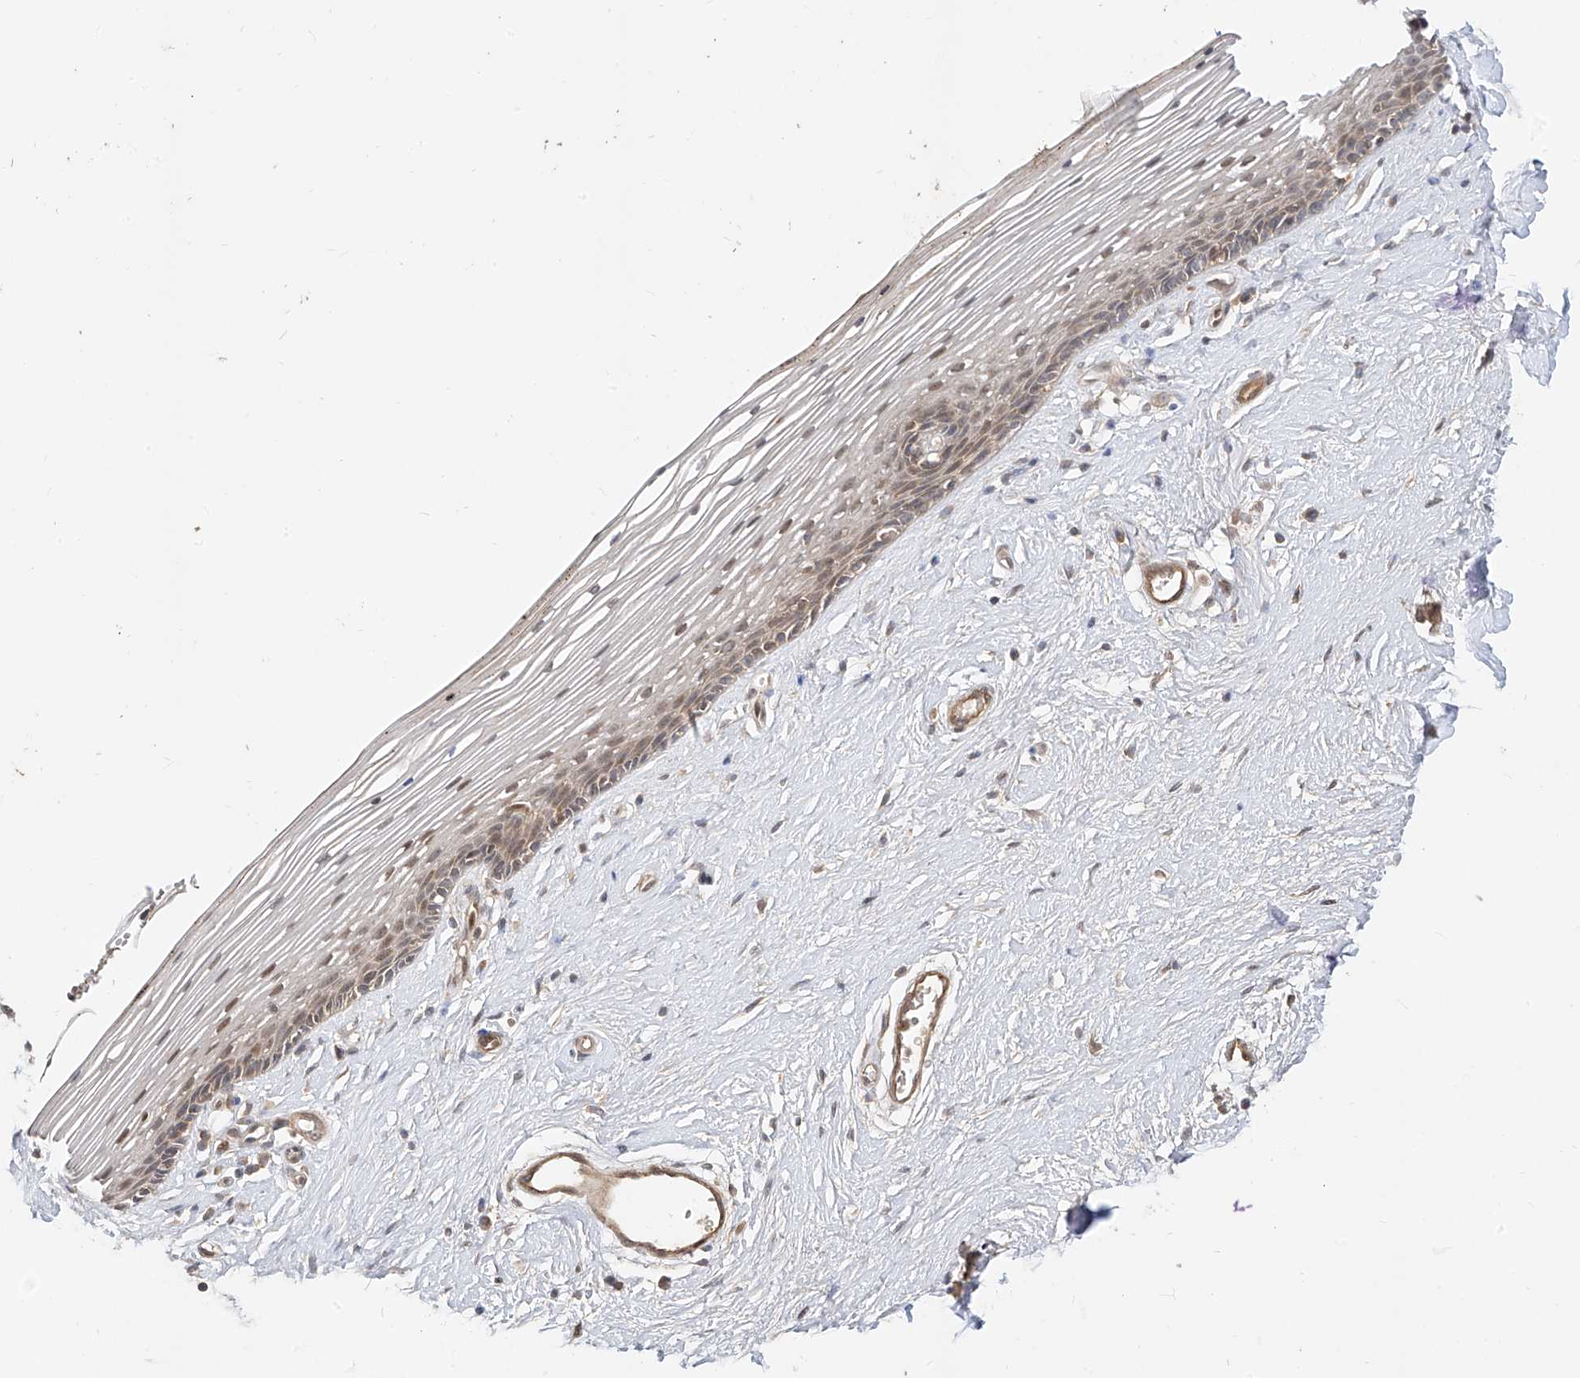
{"staining": {"intensity": "moderate", "quantity": "<25%", "location": "nuclear"}, "tissue": "vagina", "cell_type": "Squamous epithelial cells", "image_type": "normal", "snomed": [{"axis": "morphology", "description": "Normal tissue, NOS"}, {"axis": "topography", "description": "Vagina"}], "caption": "Squamous epithelial cells exhibit low levels of moderate nuclear positivity in approximately <25% of cells in normal human vagina.", "gene": "MRTFA", "patient": {"sex": "female", "age": 46}}